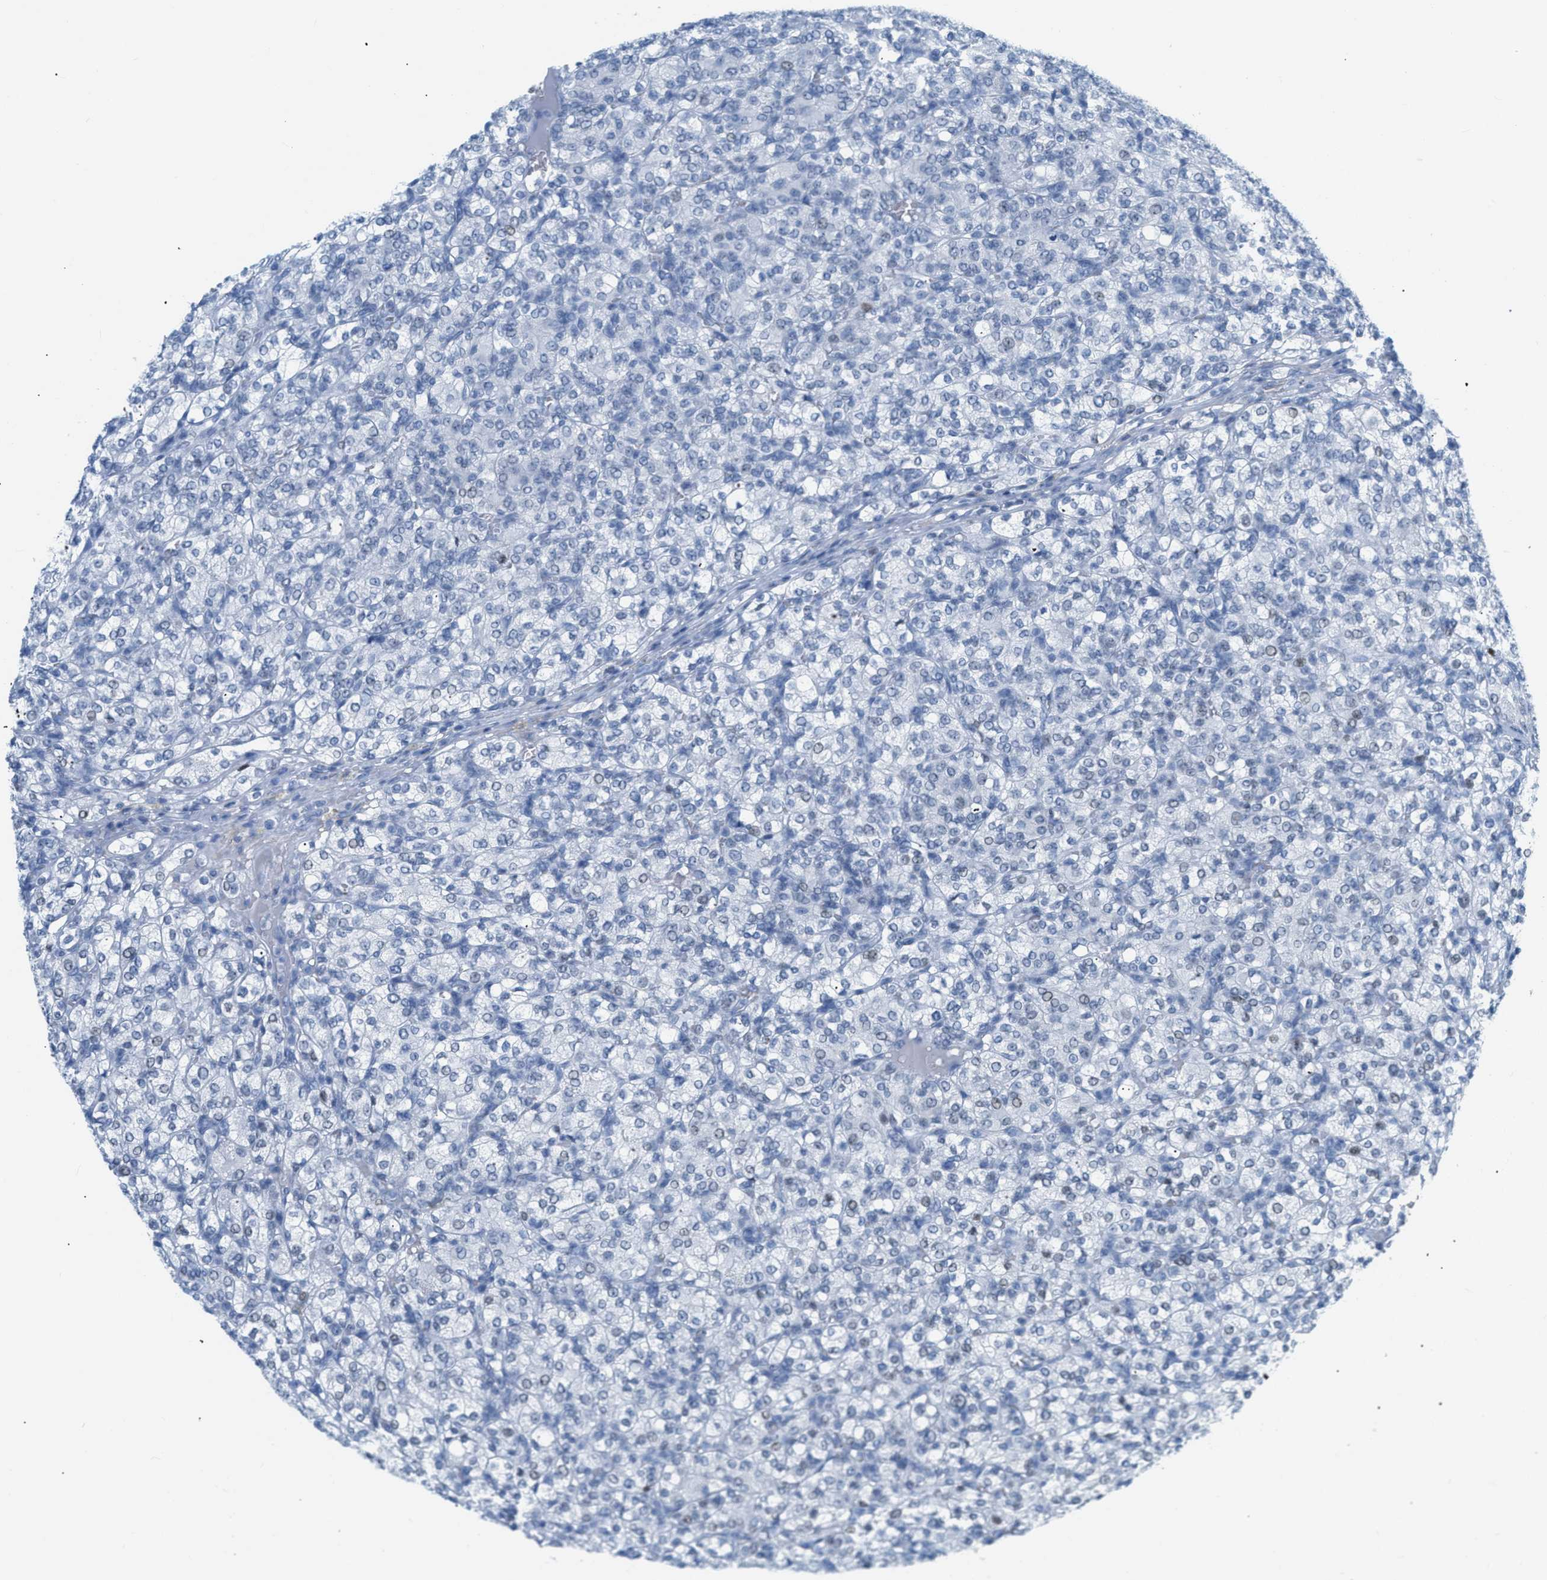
{"staining": {"intensity": "negative", "quantity": "none", "location": "none"}, "tissue": "renal cancer", "cell_type": "Tumor cells", "image_type": "cancer", "snomed": [{"axis": "morphology", "description": "Adenocarcinoma, NOS"}, {"axis": "topography", "description": "Kidney"}], "caption": "Protein analysis of adenocarcinoma (renal) exhibits no significant staining in tumor cells.", "gene": "DES", "patient": {"sex": "male", "age": 77}}